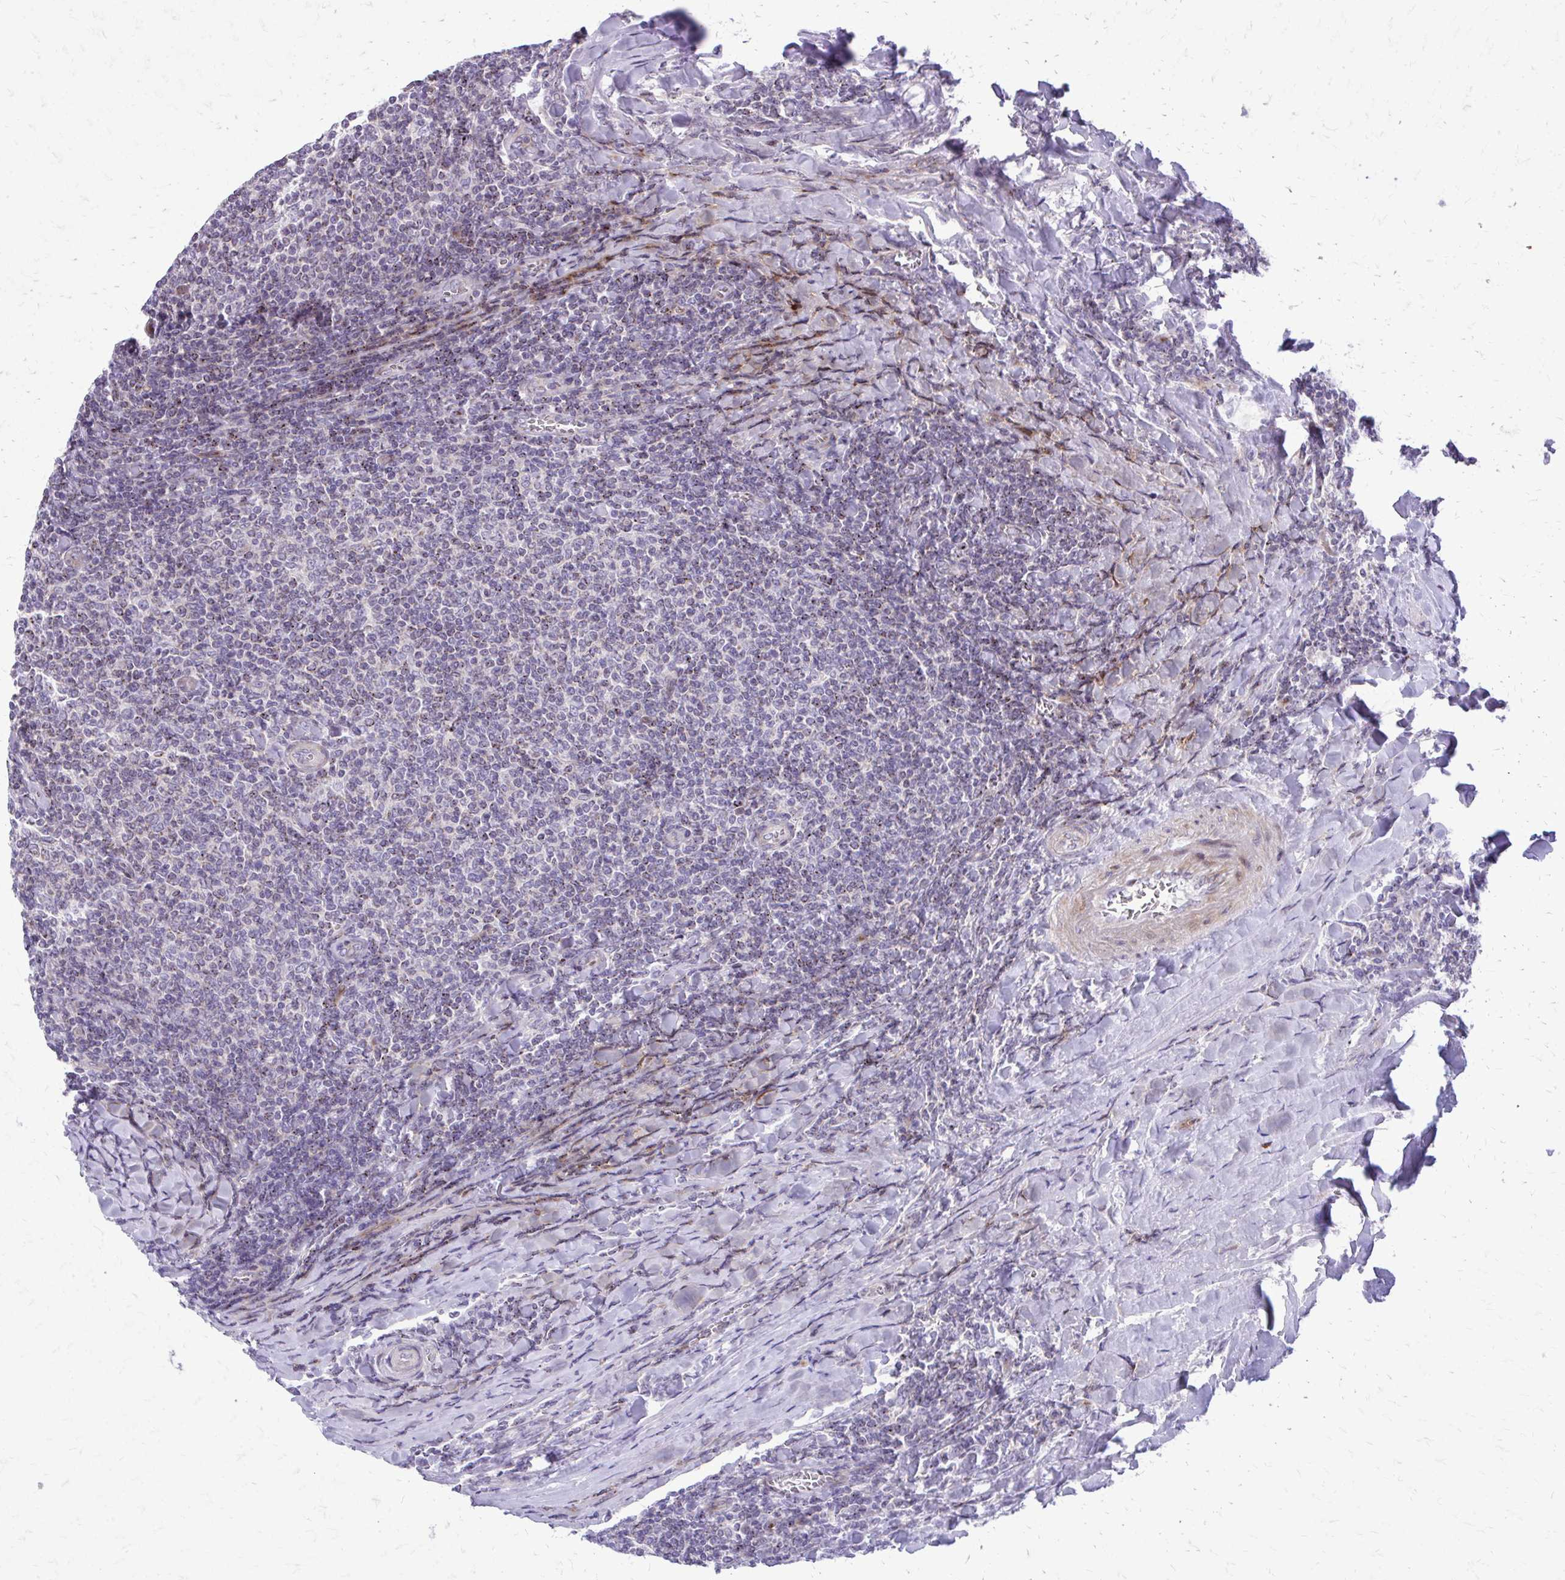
{"staining": {"intensity": "moderate", "quantity": "<25%", "location": "cytoplasmic/membranous"}, "tissue": "lymphoma", "cell_type": "Tumor cells", "image_type": "cancer", "snomed": [{"axis": "morphology", "description": "Malignant lymphoma, non-Hodgkin's type, Low grade"}, {"axis": "topography", "description": "Lymph node"}], "caption": "The image shows a brown stain indicating the presence of a protein in the cytoplasmic/membranous of tumor cells in lymphoma. (Brightfield microscopy of DAB IHC at high magnification).", "gene": "FUNDC2", "patient": {"sex": "male", "age": 52}}